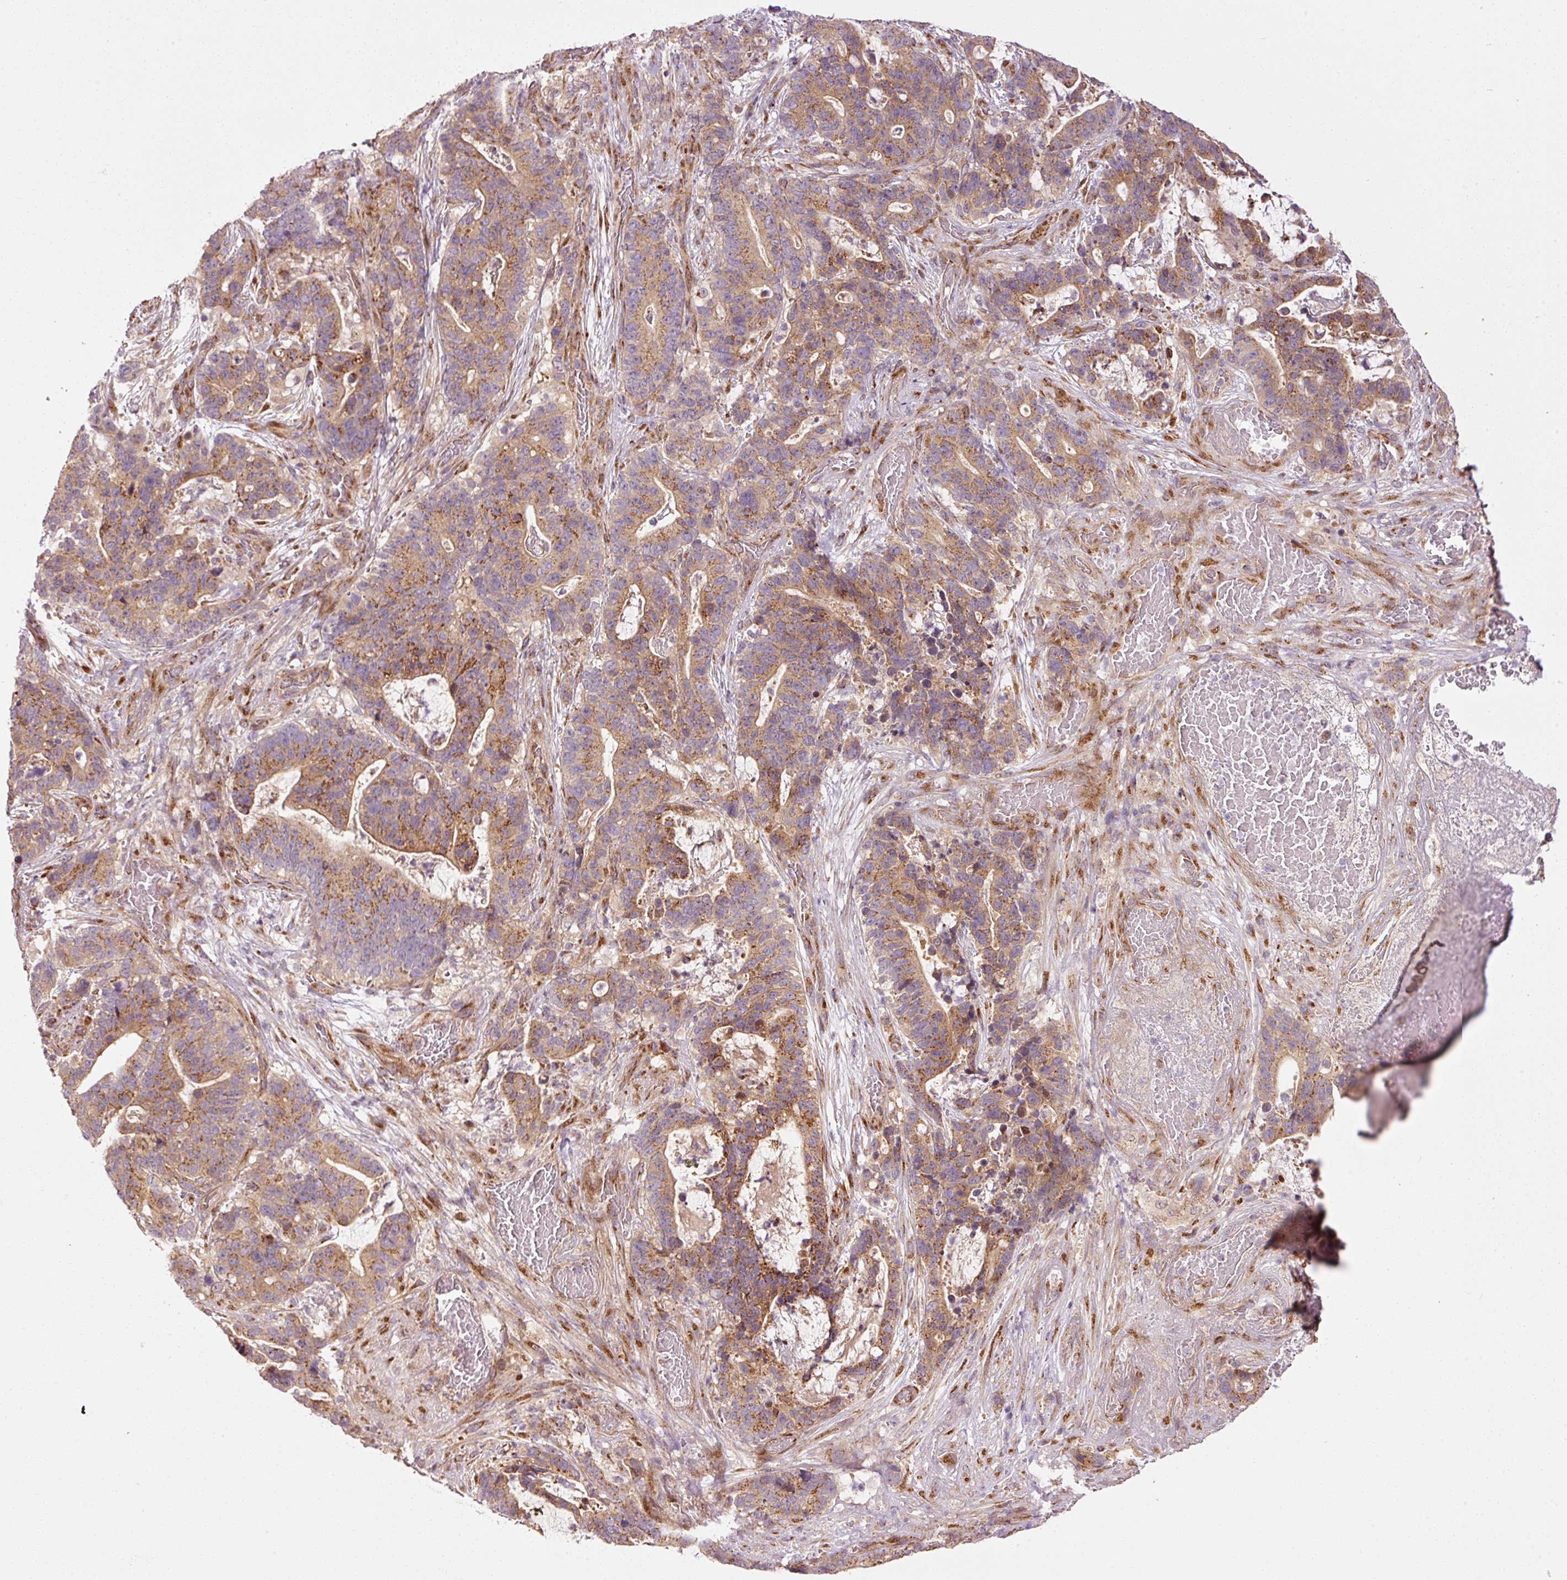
{"staining": {"intensity": "moderate", "quantity": ">75%", "location": "cytoplasmic/membranous"}, "tissue": "stomach cancer", "cell_type": "Tumor cells", "image_type": "cancer", "snomed": [{"axis": "morphology", "description": "Normal tissue, NOS"}, {"axis": "morphology", "description": "Adenocarcinoma, NOS"}, {"axis": "topography", "description": "Stomach"}], "caption": "Stomach adenocarcinoma stained with immunohistochemistry (IHC) reveals moderate cytoplasmic/membranous expression in approximately >75% of tumor cells.", "gene": "PPP1R14B", "patient": {"sex": "female", "age": 64}}